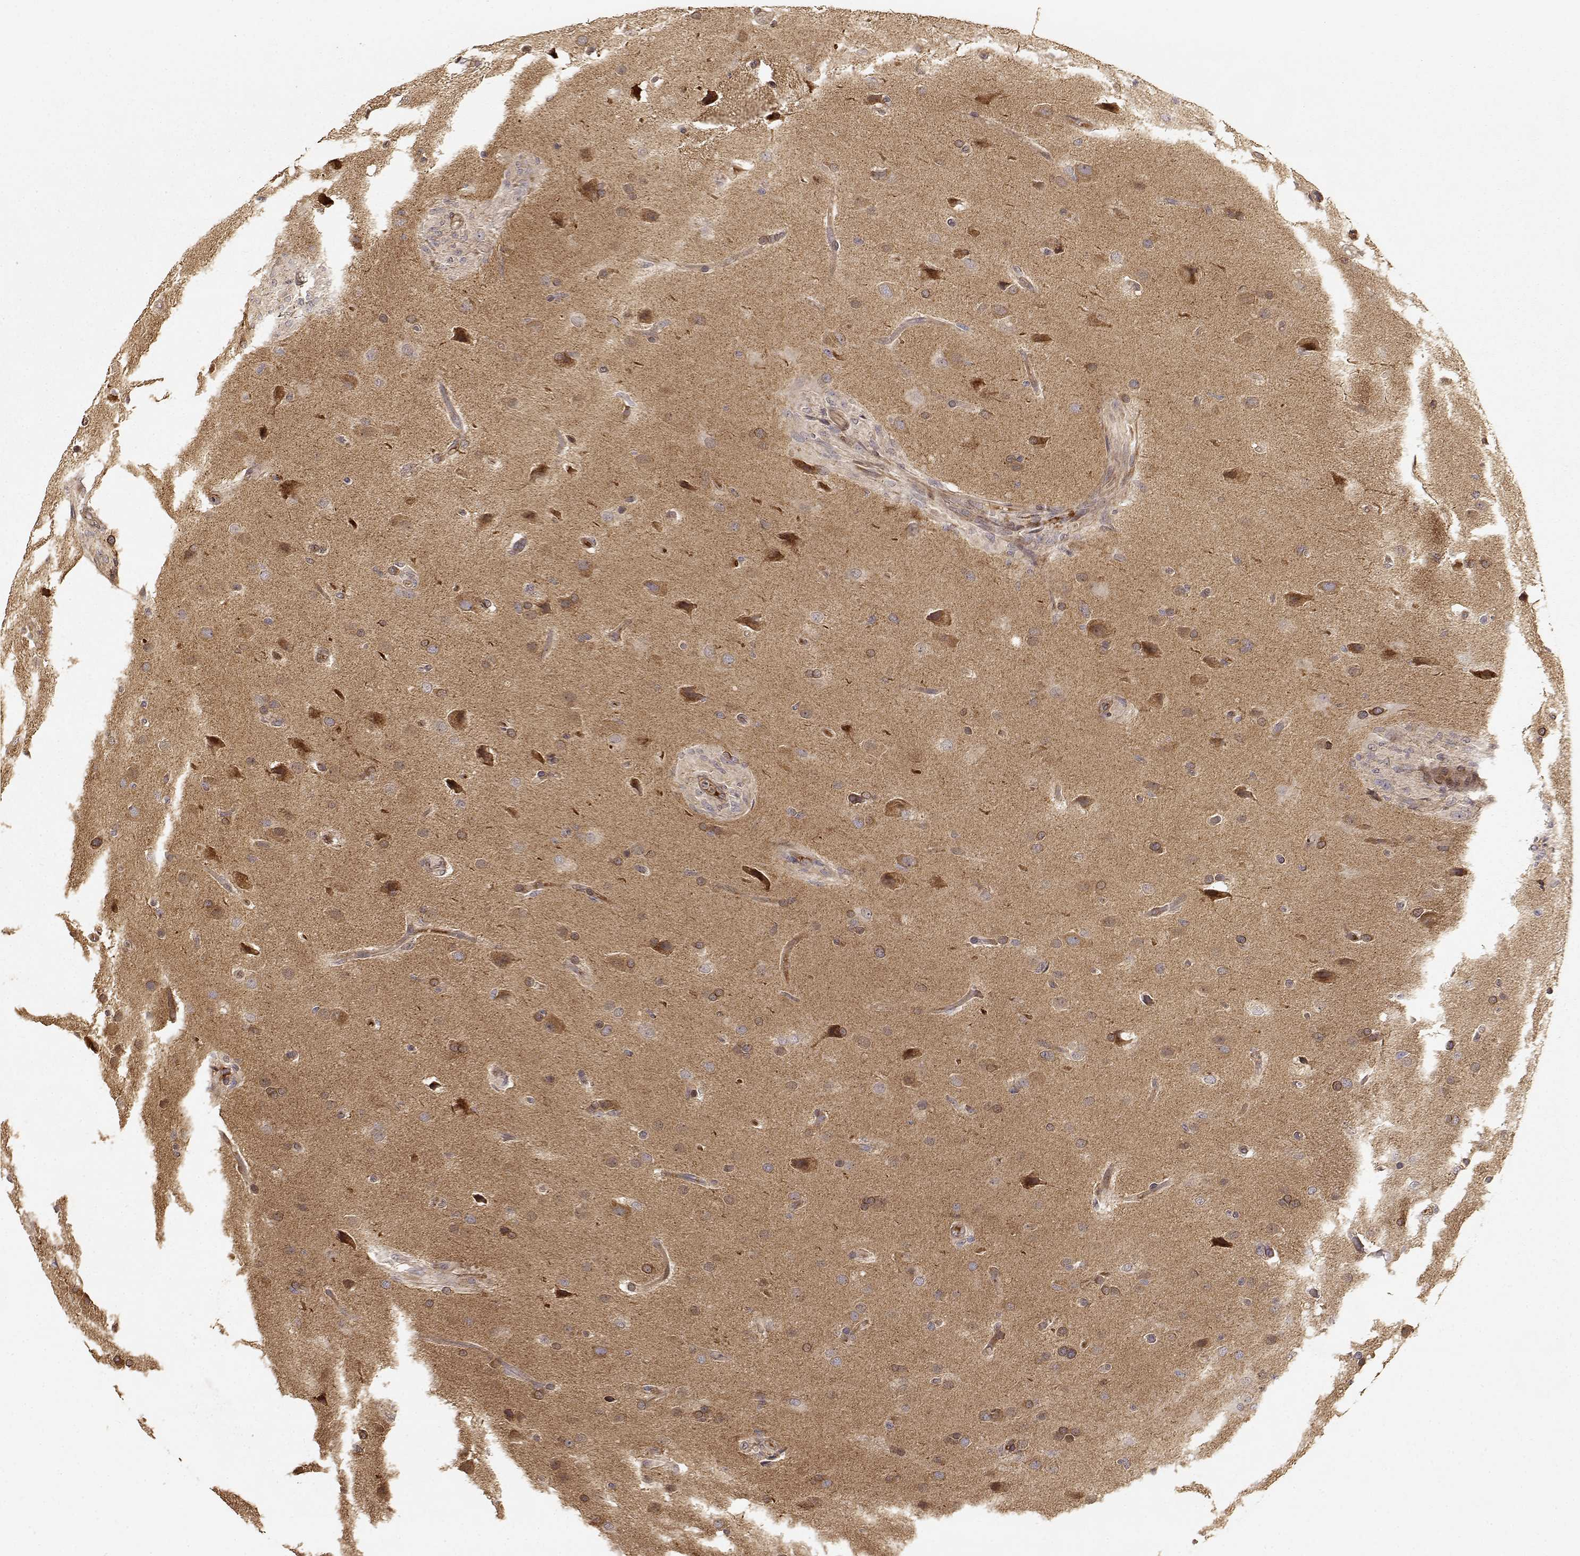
{"staining": {"intensity": "weak", "quantity": ">75%", "location": "cytoplasmic/membranous"}, "tissue": "glioma", "cell_type": "Tumor cells", "image_type": "cancer", "snomed": [{"axis": "morphology", "description": "Glioma, malignant, High grade"}, {"axis": "topography", "description": "Brain"}], "caption": "A brown stain labels weak cytoplasmic/membranous expression of a protein in human malignant glioma (high-grade) tumor cells.", "gene": "PICK1", "patient": {"sex": "male", "age": 68}}